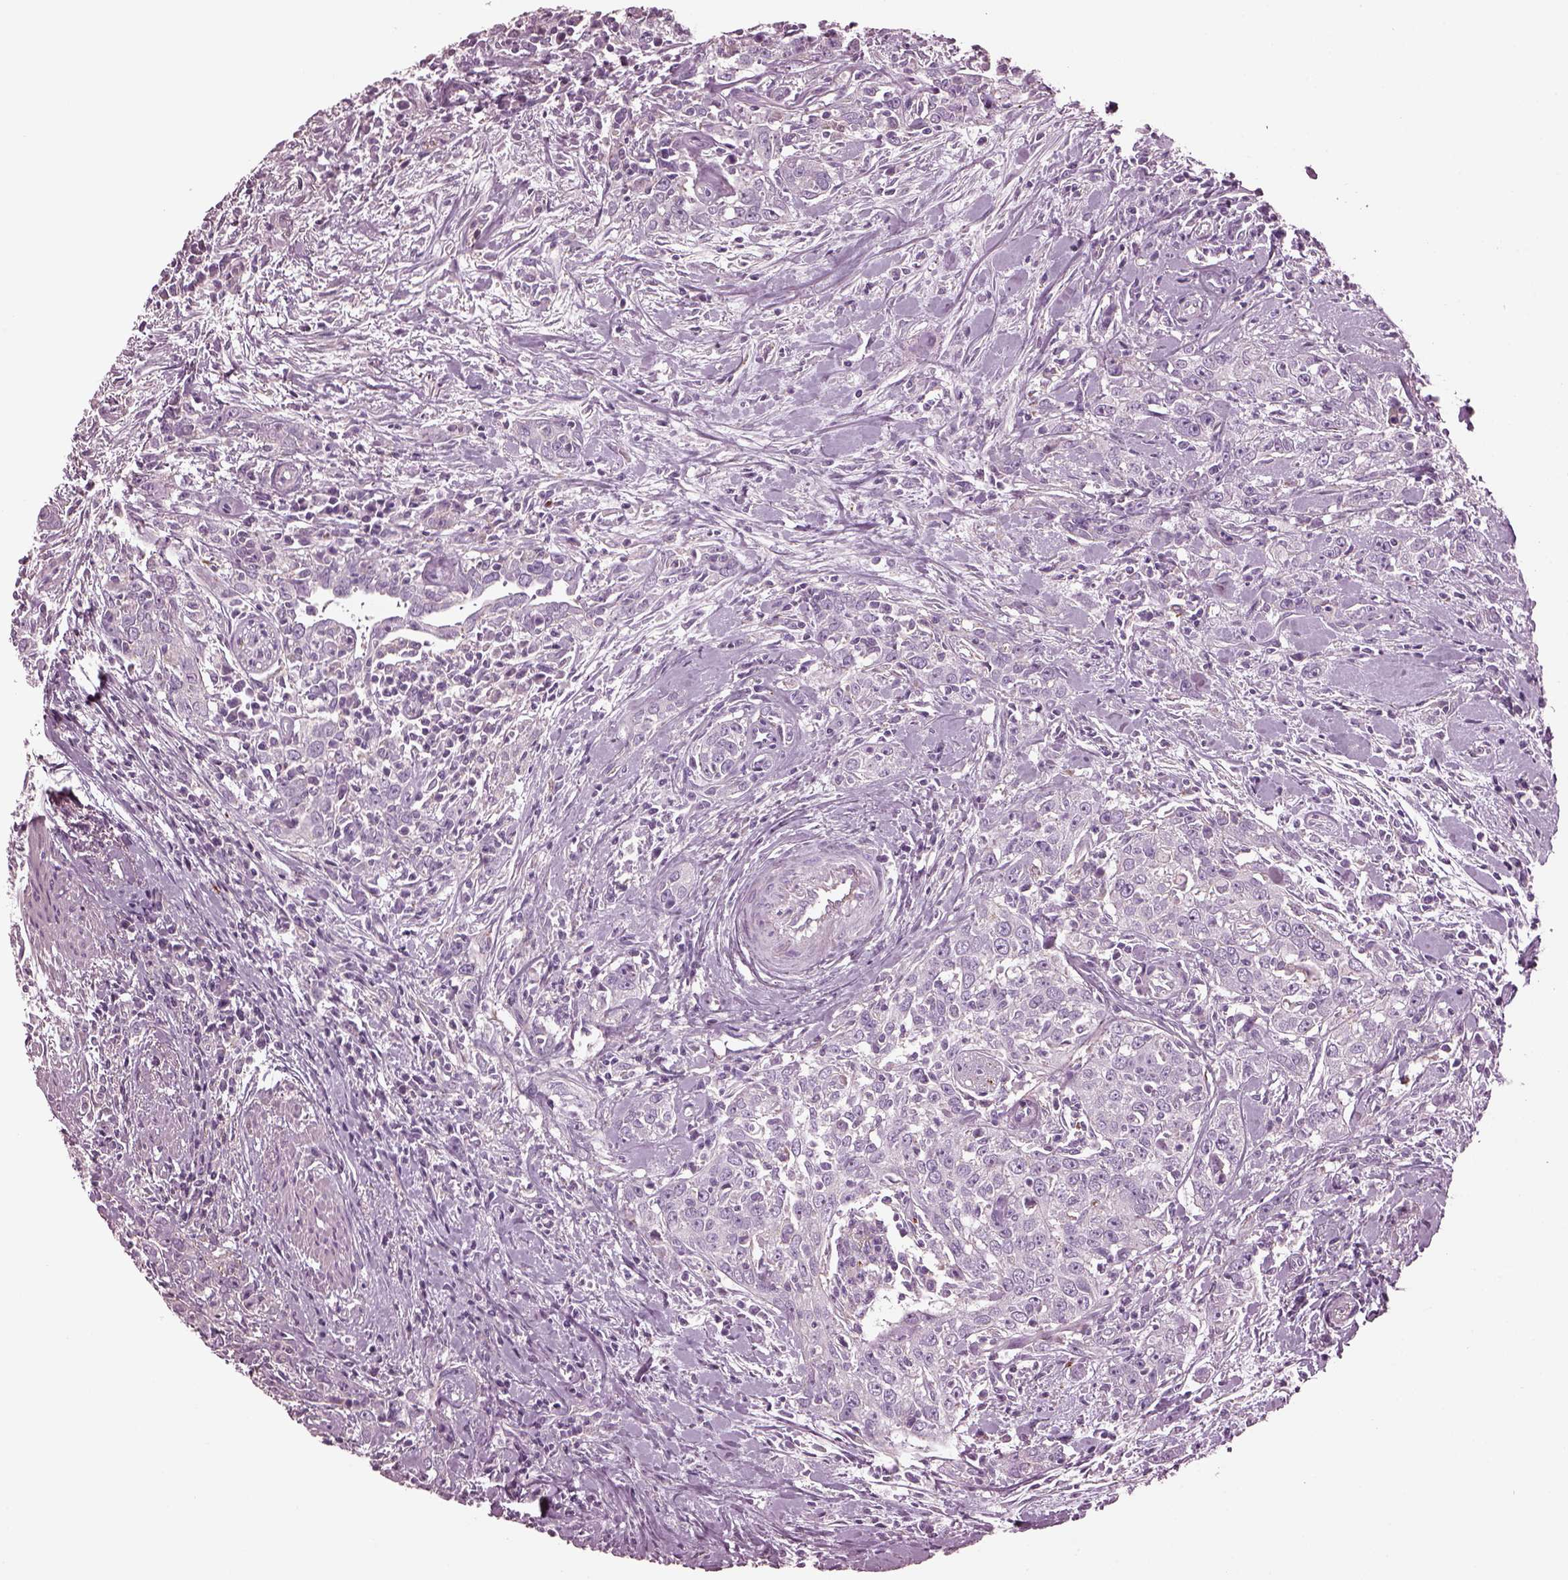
{"staining": {"intensity": "negative", "quantity": "none", "location": "none"}, "tissue": "urothelial cancer", "cell_type": "Tumor cells", "image_type": "cancer", "snomed": [{"axis": "morphology", "description": "Urothelial carcinoma, High grade"}, {"axis": "topography", "description": "Urinary bladder"}], "caption": "This micrograph is of urothelial carcinoma (high-grade) stained with immunohistochemistry to label a protein in brown with the nuclei are counter-stained blue. There is no positivity in tumor cells. The staining is performed using DAB (3,3'-diaminobenzidine) brown chromogen with nuclei counter-stained in using hematoxylin.", "gene": "GDF11", "patient": {"sex": "male", "age": 83}}